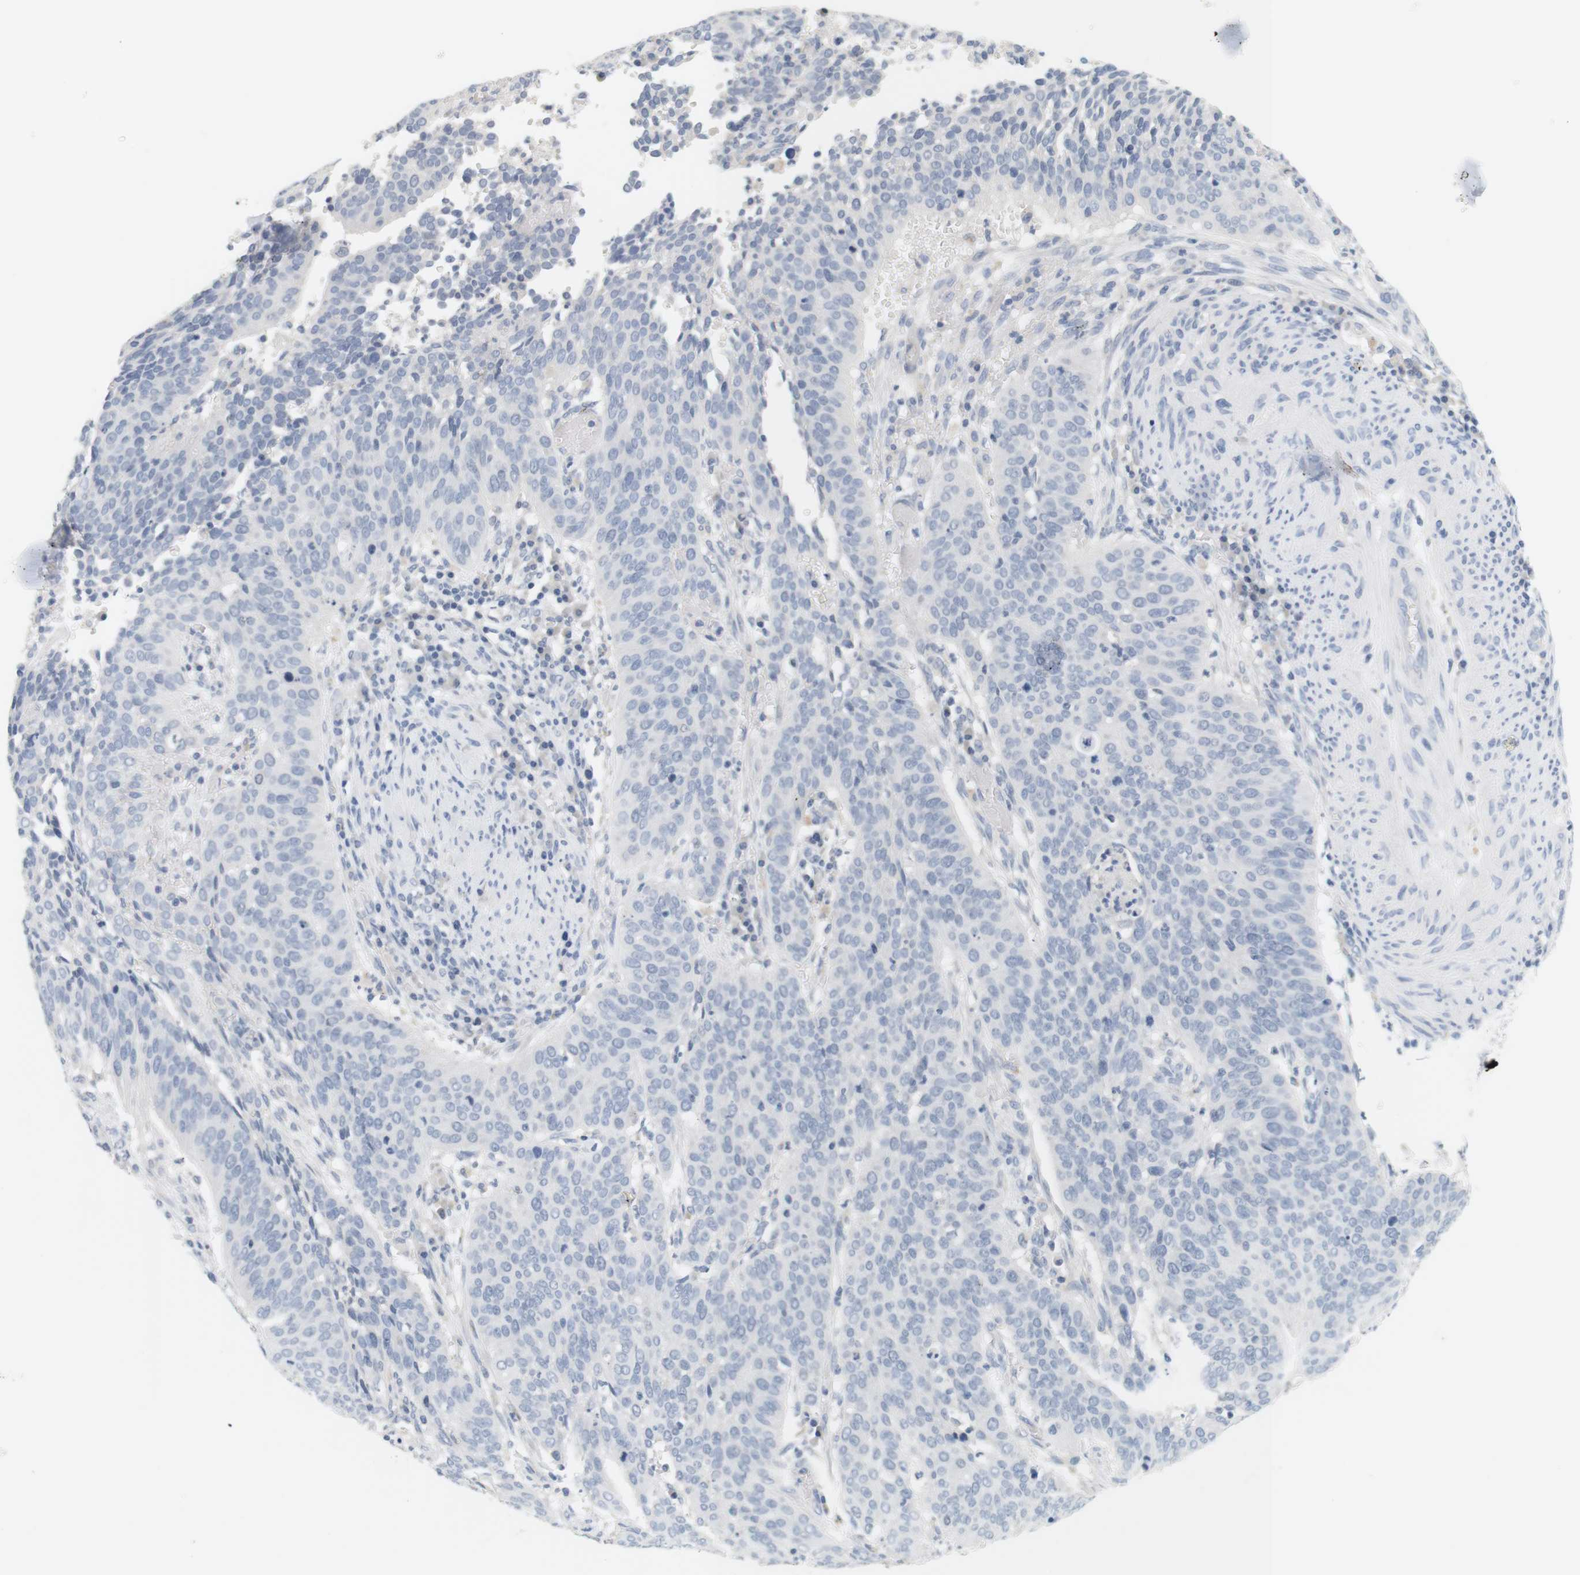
{"staining": {"intensity": "negative", "quantity": "none", "location": "none"}, "tissue": "cervical cancer", "cell_type": "Tumor cells", "image_type": "cancer", "snomed": [{"axis": "morphology", "description": "Normal tissue, NOS"}, {"axis": "morphology", "description": "Squamous cell carcinoma, NOS"}, {"axis": "topography", "description": "Cervix"}], "caption": "This micrograph is of cervical squamous cell carcinoma stained with IHC to label a protein in brown with the nuclei are counter-stained blue. There is no staining in tumor cells.", "gene": "OPRM1", "patient": {"sex": "female", "age": 39}}